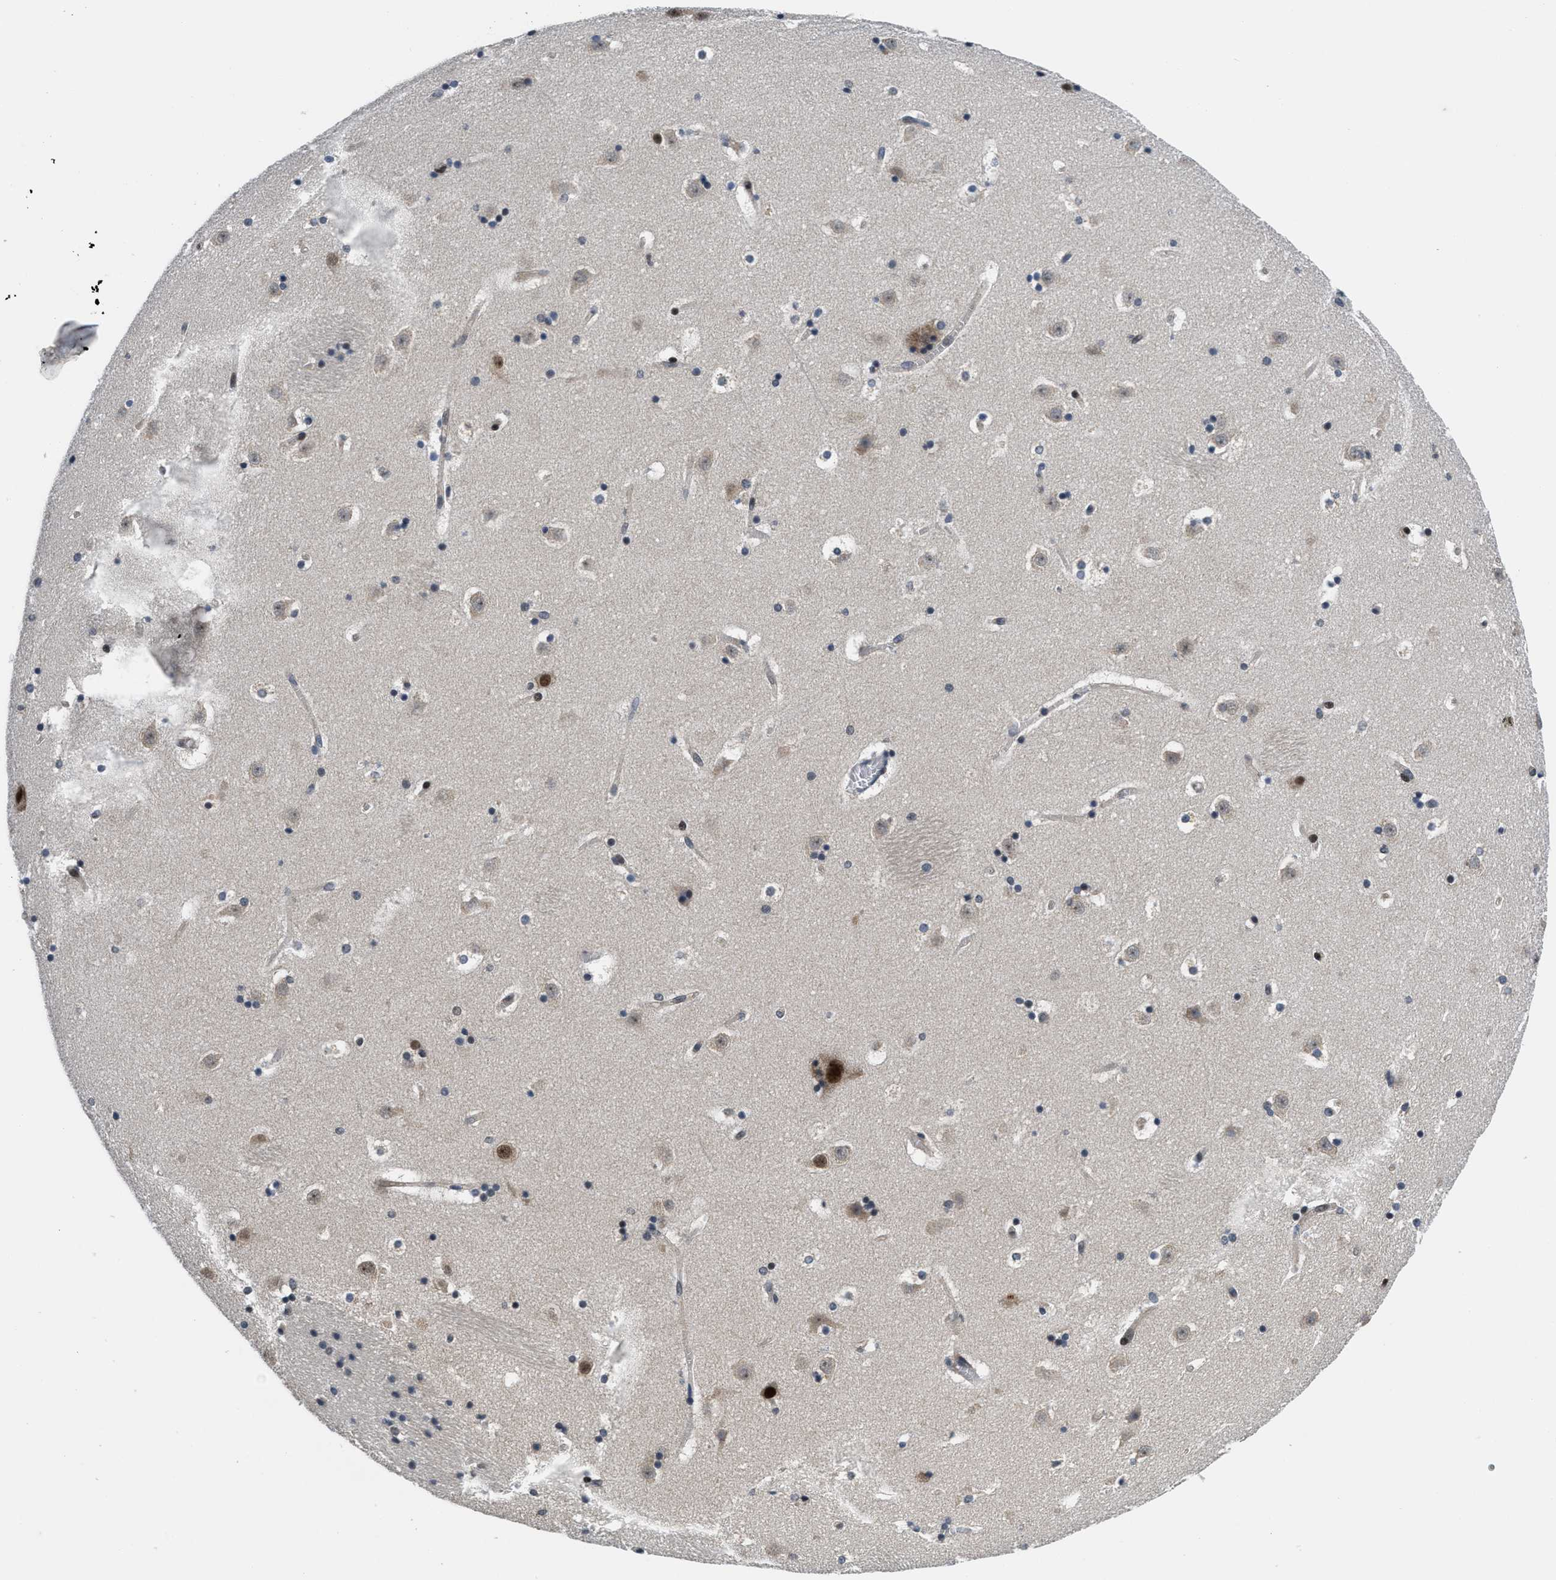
{"staining": {"intensity": "weak", "quantity": "<25%", "location": "cytoplasmic/membranous,nuclear"}, "tissue": "caudate", "cell_type": "Glial cells", "image_type": "normal", "snomed": [{"axis": "morphology", "description": "Normal tissue, NOS"}, {"axis": "topography", "description": "Lateral ventricle wall"}], "caption": "The IHC histopathology image has no significant staining in glial cells of caudate. The staining is performed using DAB brown chromogen with nuclei counter-stained in using hematoxylin.", "gene": "SETD5", "patient": {"sex": "male", "age": 45}}